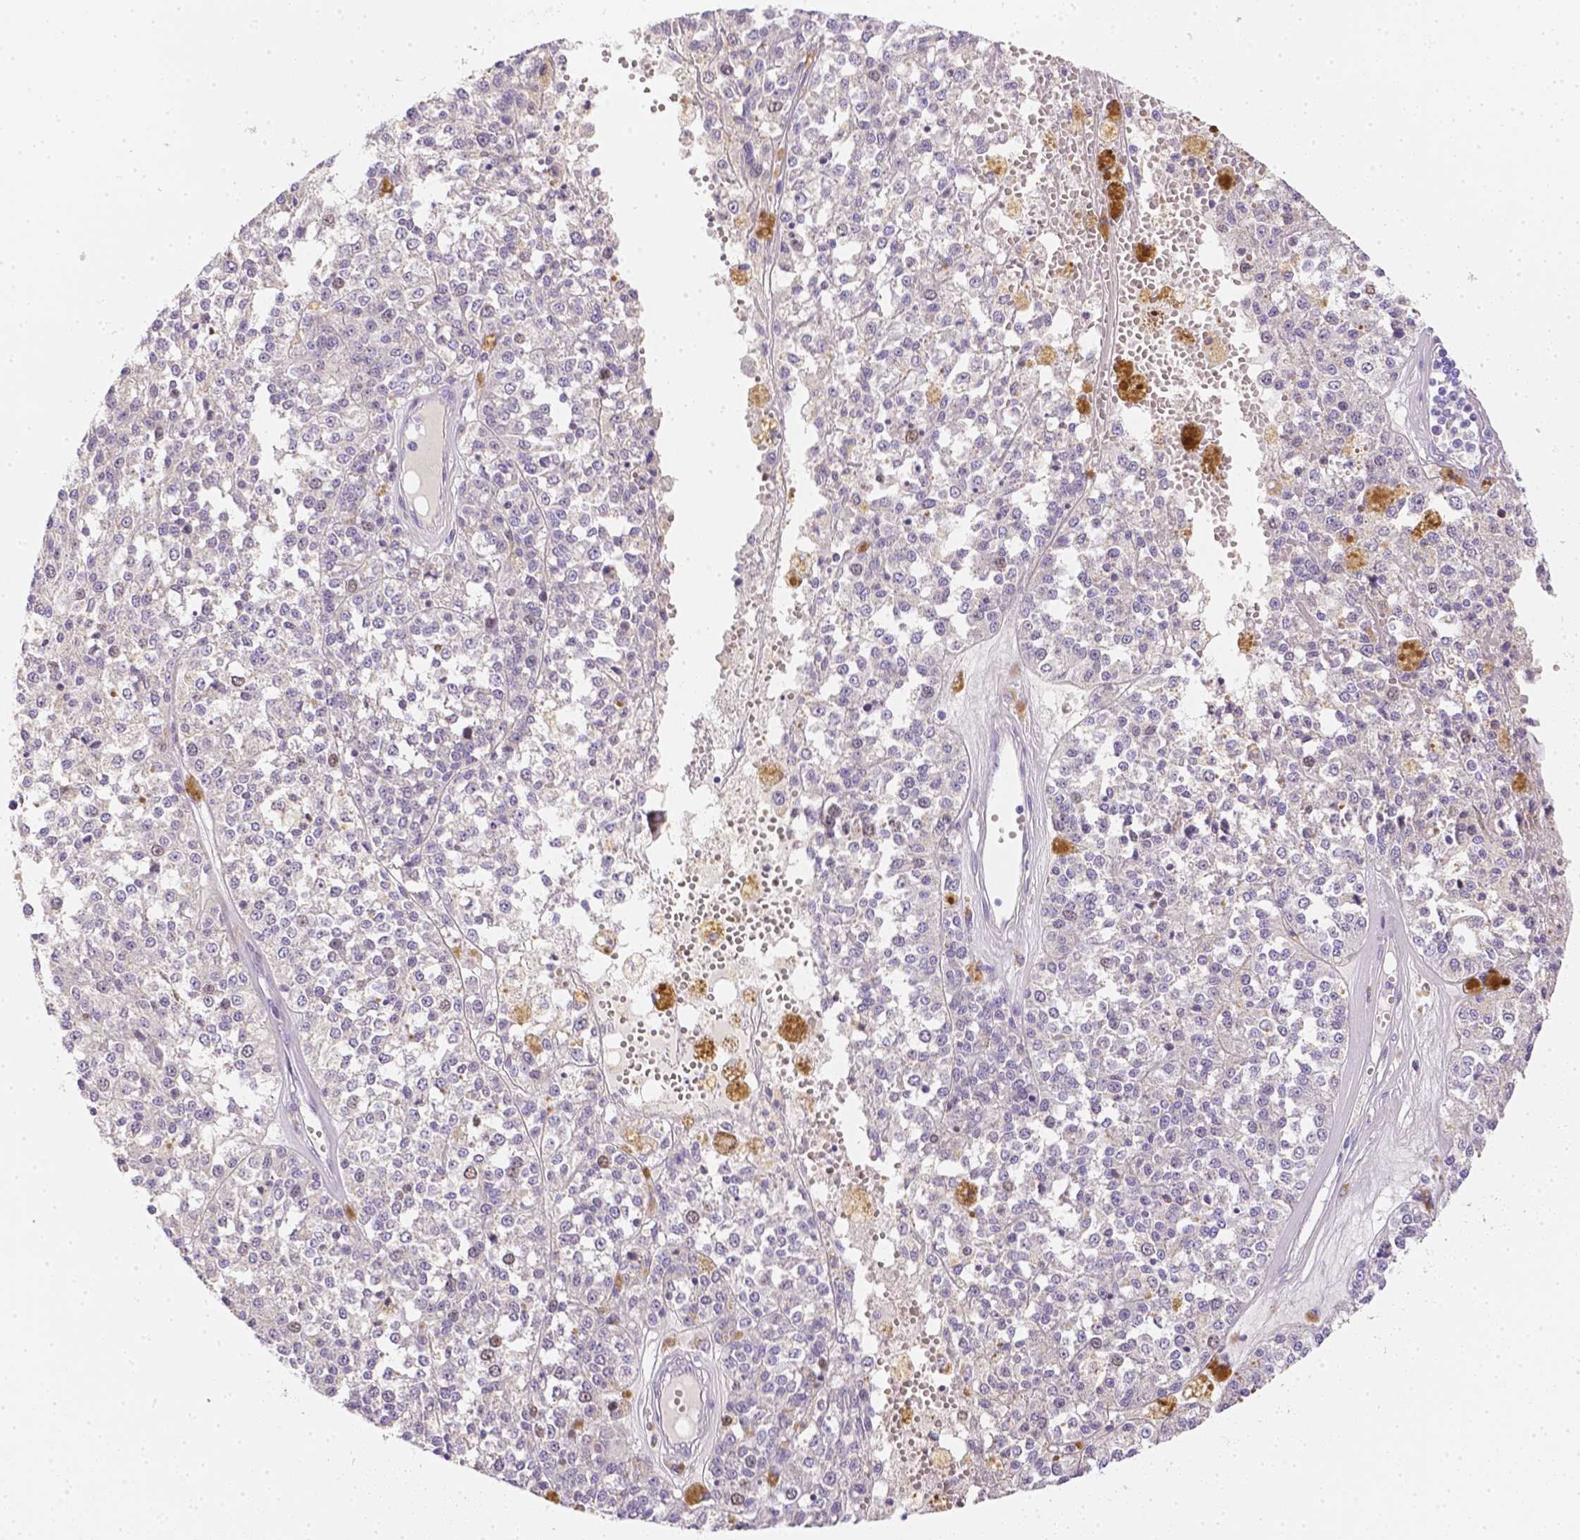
{"staining": {"intensity": "negative", "quantity": "none", "location": "none"}, "tissue": "melanoma", "cell_type": "Tumor cells", "image_type": "cancer", "snomed": [{"axis": "morphology", "description": "Malignant melanoma, Metastatic site"}, {"axis": "topography", "description": "Lymph node"}], "caption": "Immunohistochemistry image of neoplastic tissue: malignant melanoma (metastatic site) stained with DAB displays no significant protein staining in tumor cells. The staining is performed using DAB (3,3'-diaminobenzidine) brown chromogen with nuclei counter-stained in using hematoxylin.", "gene": "C10orf67", "patient": {"sex": "female", "age": 64}}